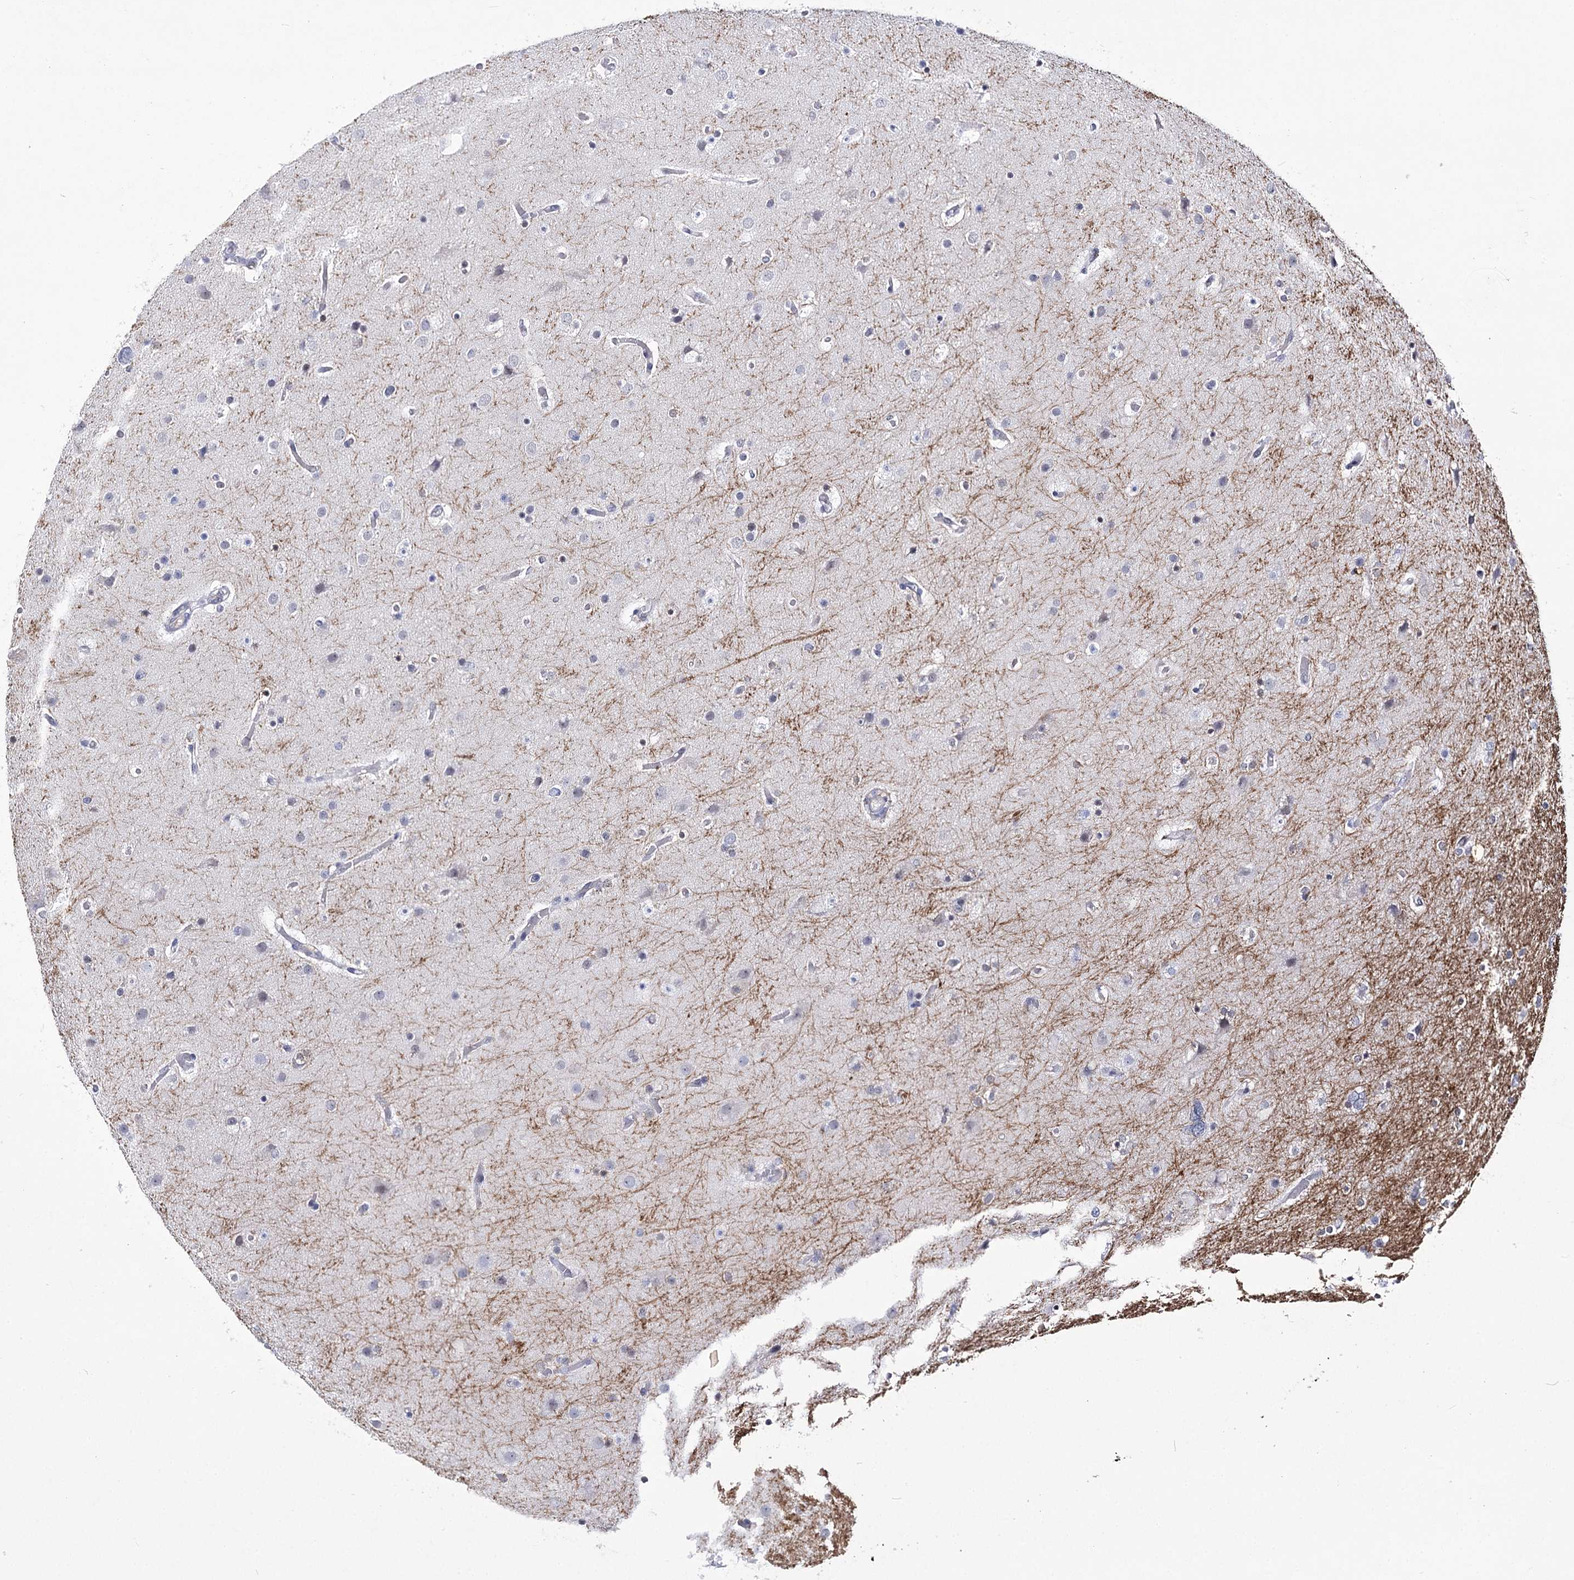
{"staining": {"intensity": "negative", "quantity": "none", "location": "none"}, "tissue": "glioma", "cell_type": "Tumor cells", "image_type": "cancer", "snomed": [{"axis": "morphology", "description": "Glioma, malignant, High grade"}, {"axis": "topography", "description": "Cerebral cortex"}], "caption": "Immunohistochemical staining of glioma reveals no significant expression in tumor cells. (DAB IHC visualized using brightfield microscopy, high magnification).", "gene": "ATP10B", "patient": {"sex": "female", "age": 36}}